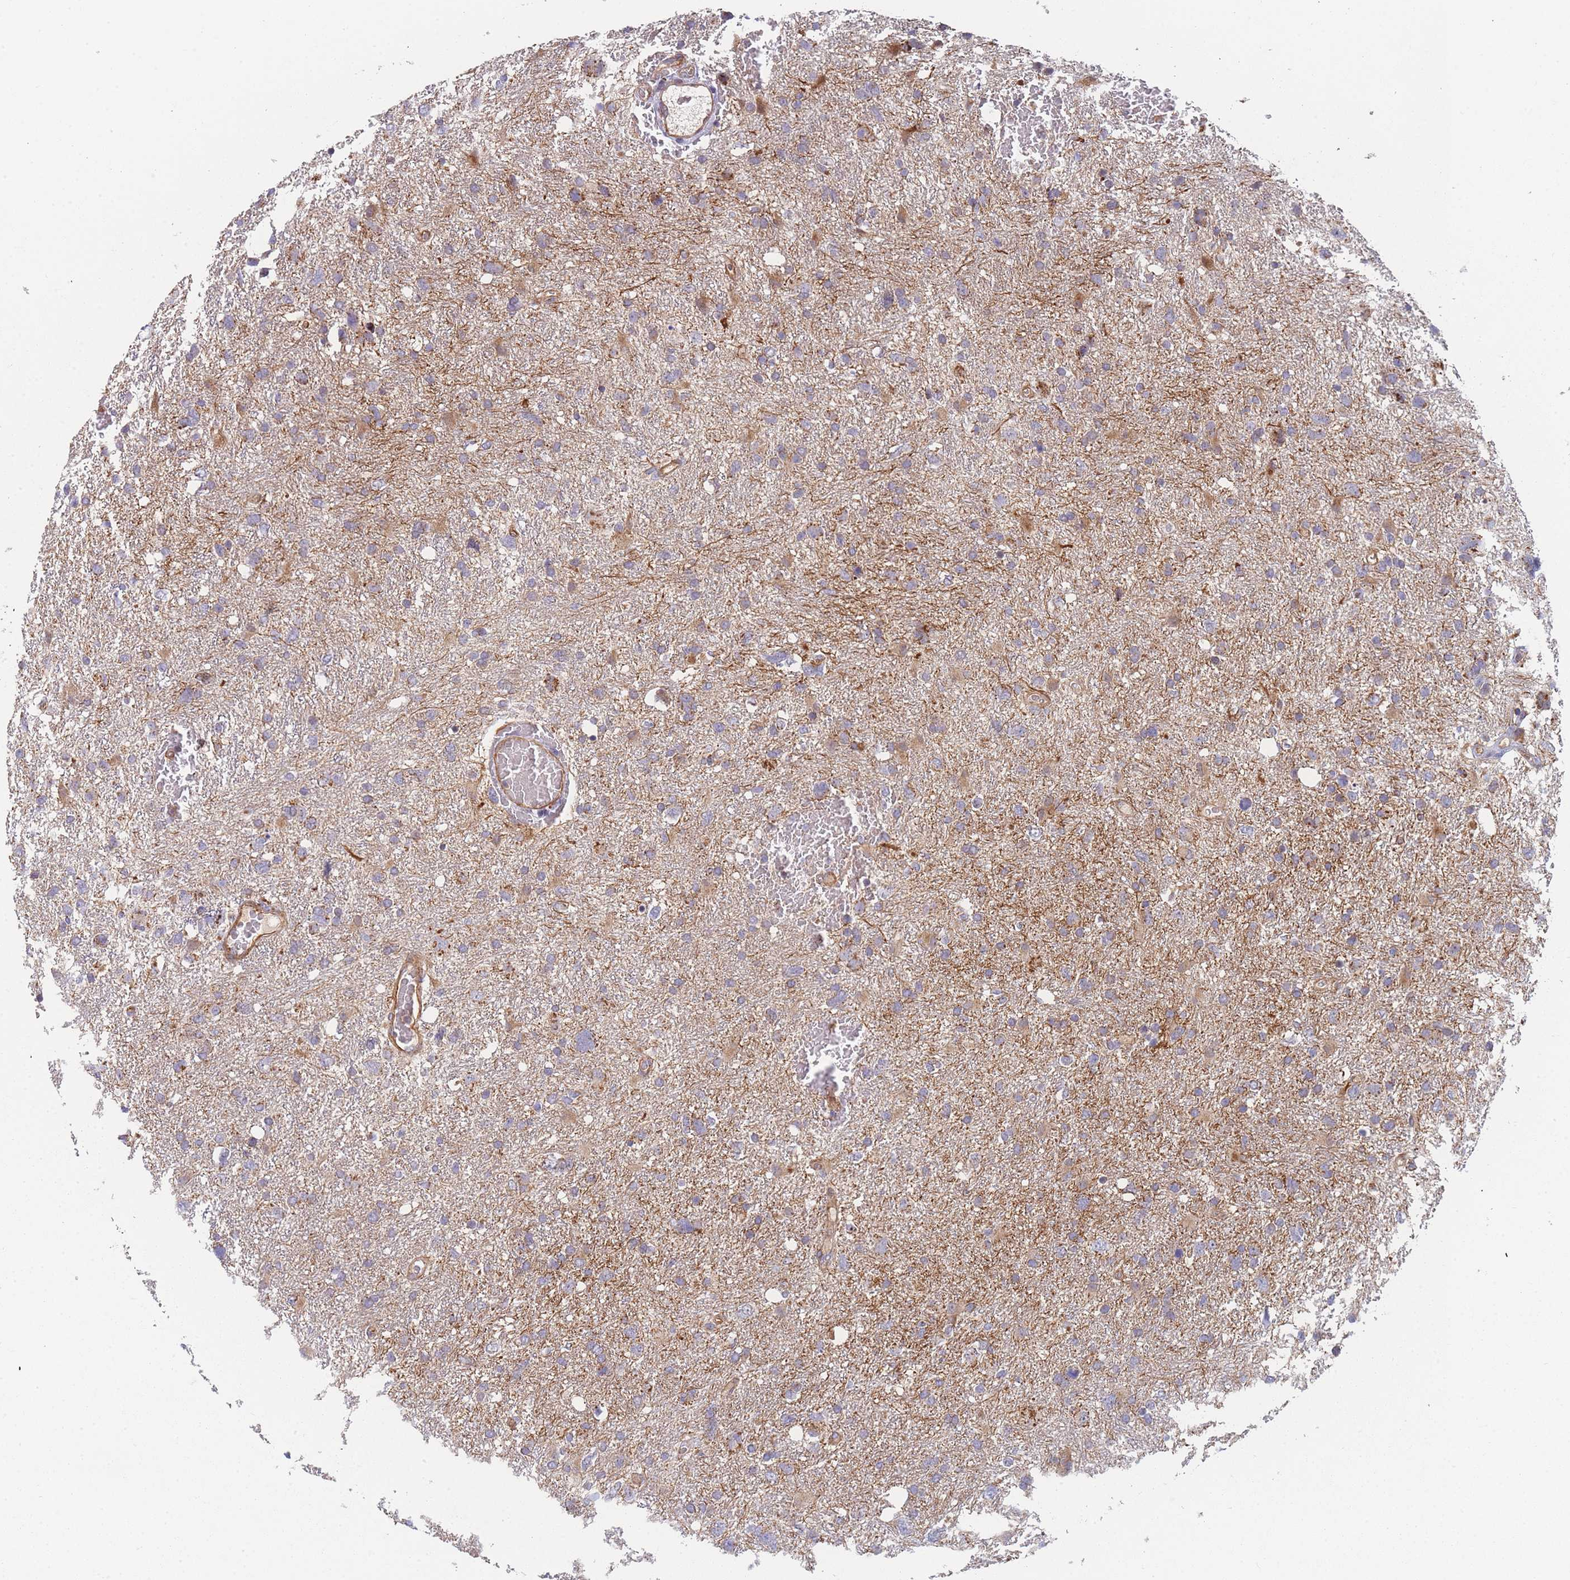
{"staining": {"intensity": "weak", "quantity": "<25%", "location": "cytoplasmic/membranous"}, "tissue": "glioma", "cell_type": "Tumor cells", "image_type": "cancer", "snomed": [{"axis": "morphology", "description": "Glioma, malignant, High grade"}, {"axis": "topography", "description": "Brain"}], "caption": "Tumor cells show no significant staining in glioma. The staining is performed using DAB brown chromogen with nuclei counter-stained in using hematoxylin.", "gene": "MTRES1", "patient": {"sex": "male", "age": 61}}